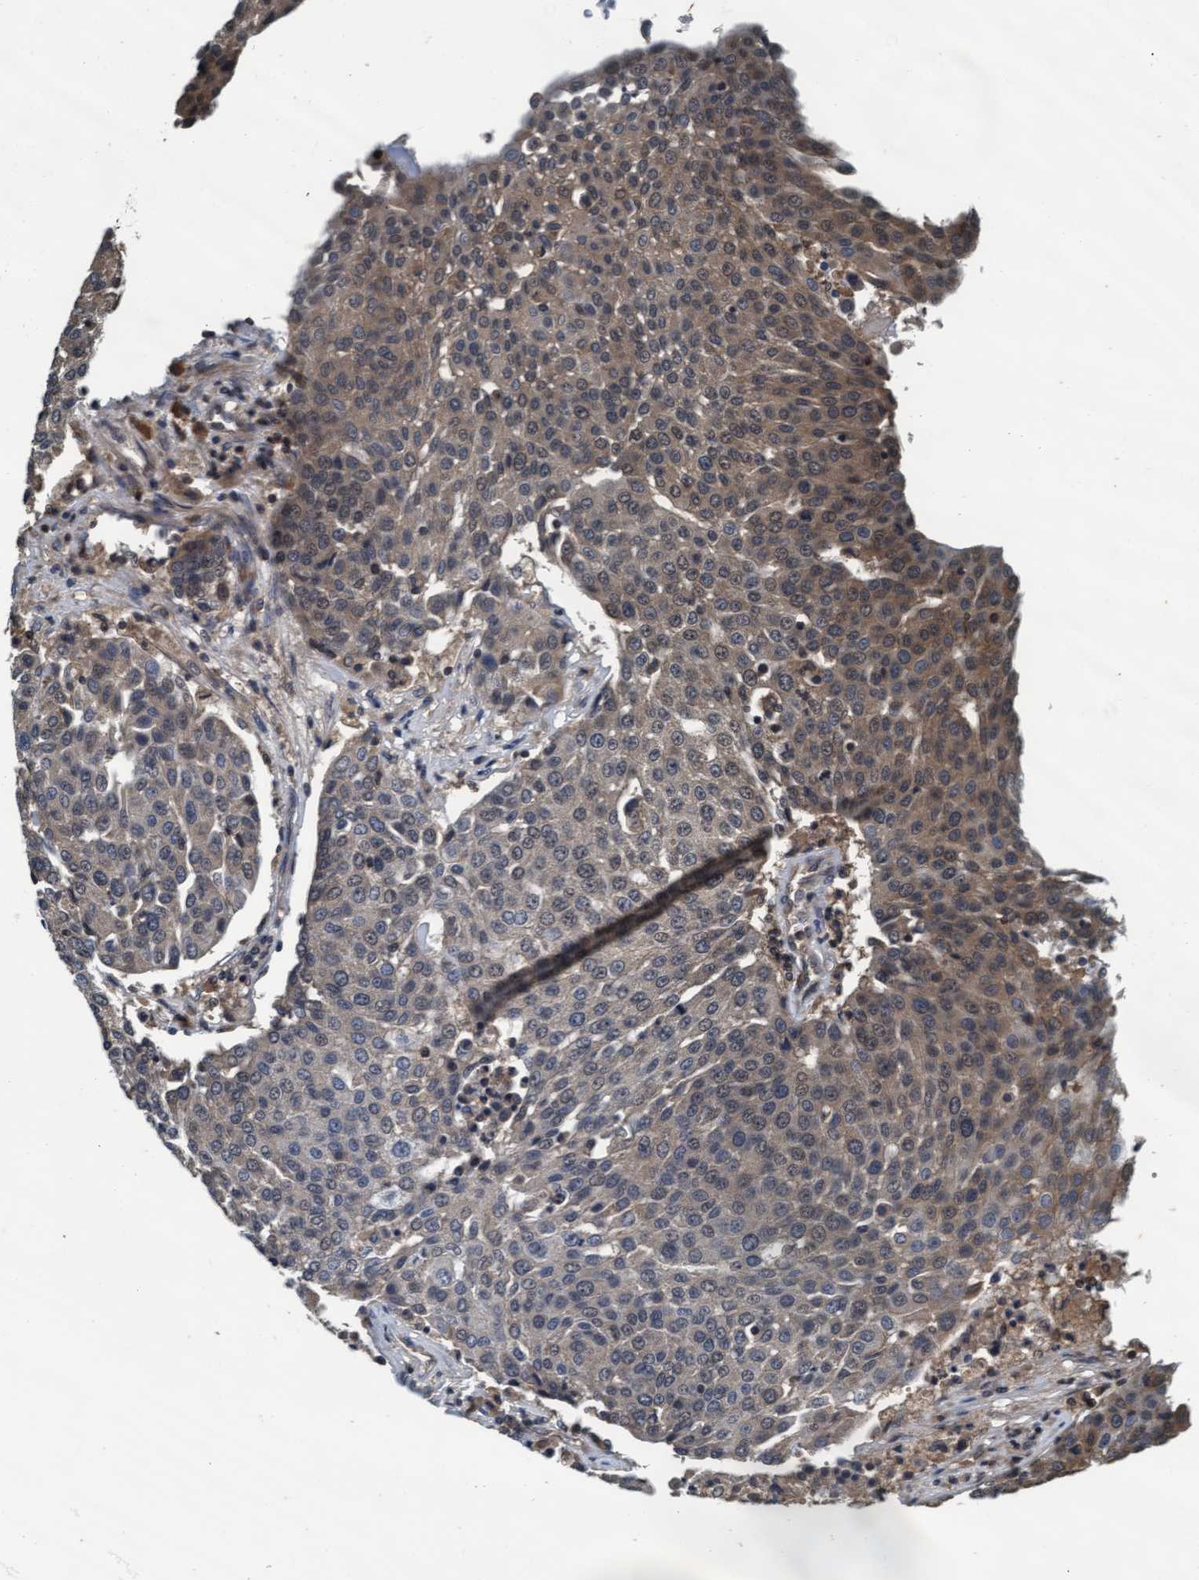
{"staining": {"intensity": "moderate", "quantity": "<25%", "location": "cytoplasmic/membranous,nuclear"}, "tissue": "urothelial cancer", "cell_type": "Tumor cells", "image_type": "cancer", "snomed": [{"axis": "morphology", "description": "Urothelial carcinoma, High grade"}, {"axis": "topography", "description": "Urinary bladder"}], "caption": "The micrograph demonstrates a brown stain indicating the presence of a protein in the cytoplasmic/membranous and nuclear of tumor cells in urothelial cancer.", "gene": "WASF1", "patient": {"sex": "female", "age": 85}}